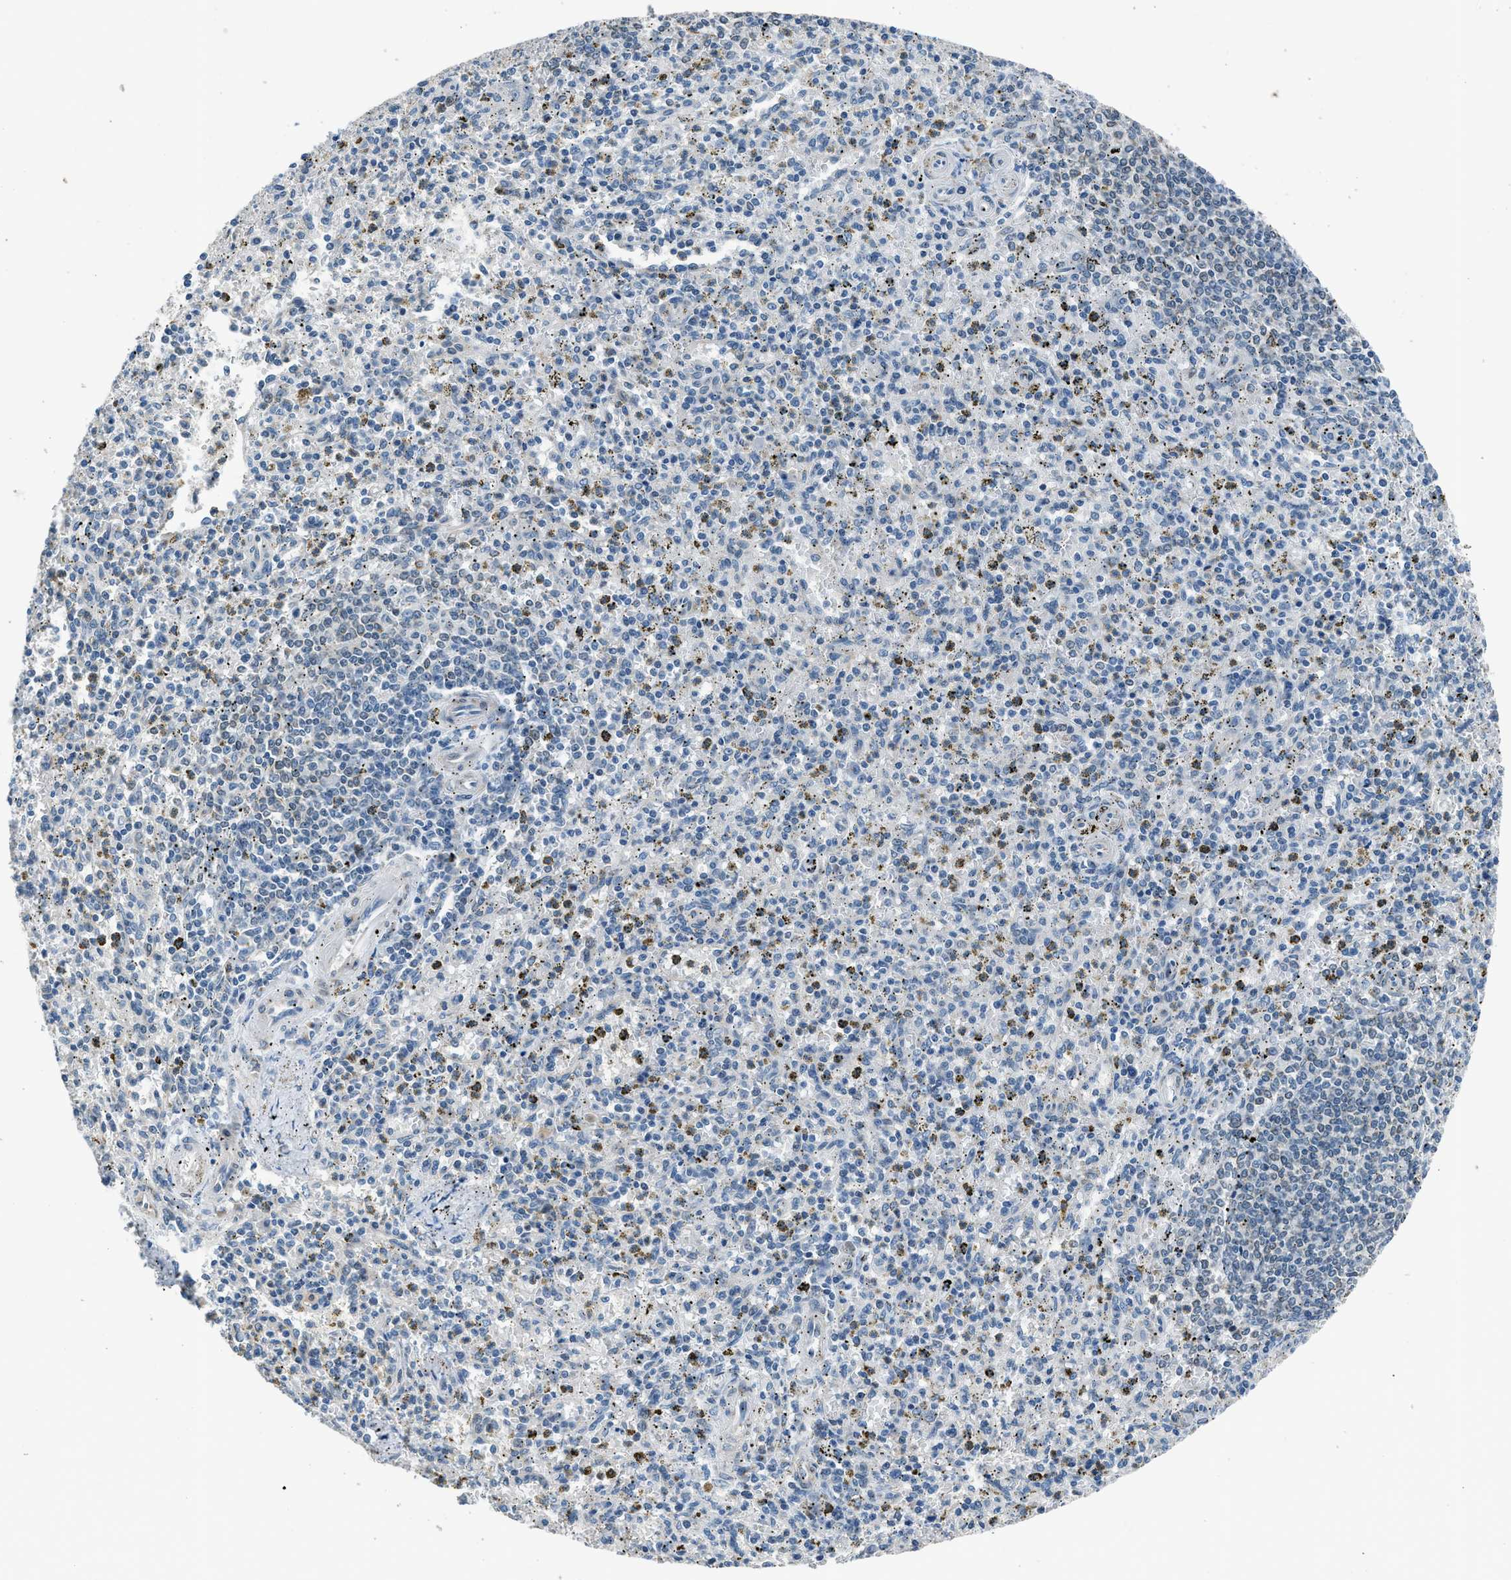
{"staining": {"intensity": "moderate", "quantity": "<25%", "location": "cytoplasmic/membranous"}, "tissue": "spleen", "cell_type": "Cells in red pulp", "image_type": "normal", "snomed": [{"axis": "morphology", "description": "Normal tissue, NOS"}, {"axis": "topography", "description": "Spleen"}], "caption": "High-magnification brightfield microscopy of unremarkable spleen stained with DAB (brown) and counterstained with hematoxylin (blue). cells in red pulp exhibit moderate cytoplasmic/membranous positivity is seen in about<25% of cells. (IHC, brightfield microscopy, high magnification).", "gene": "RNF41", "patient": {"sex": "male", "age": 72}}